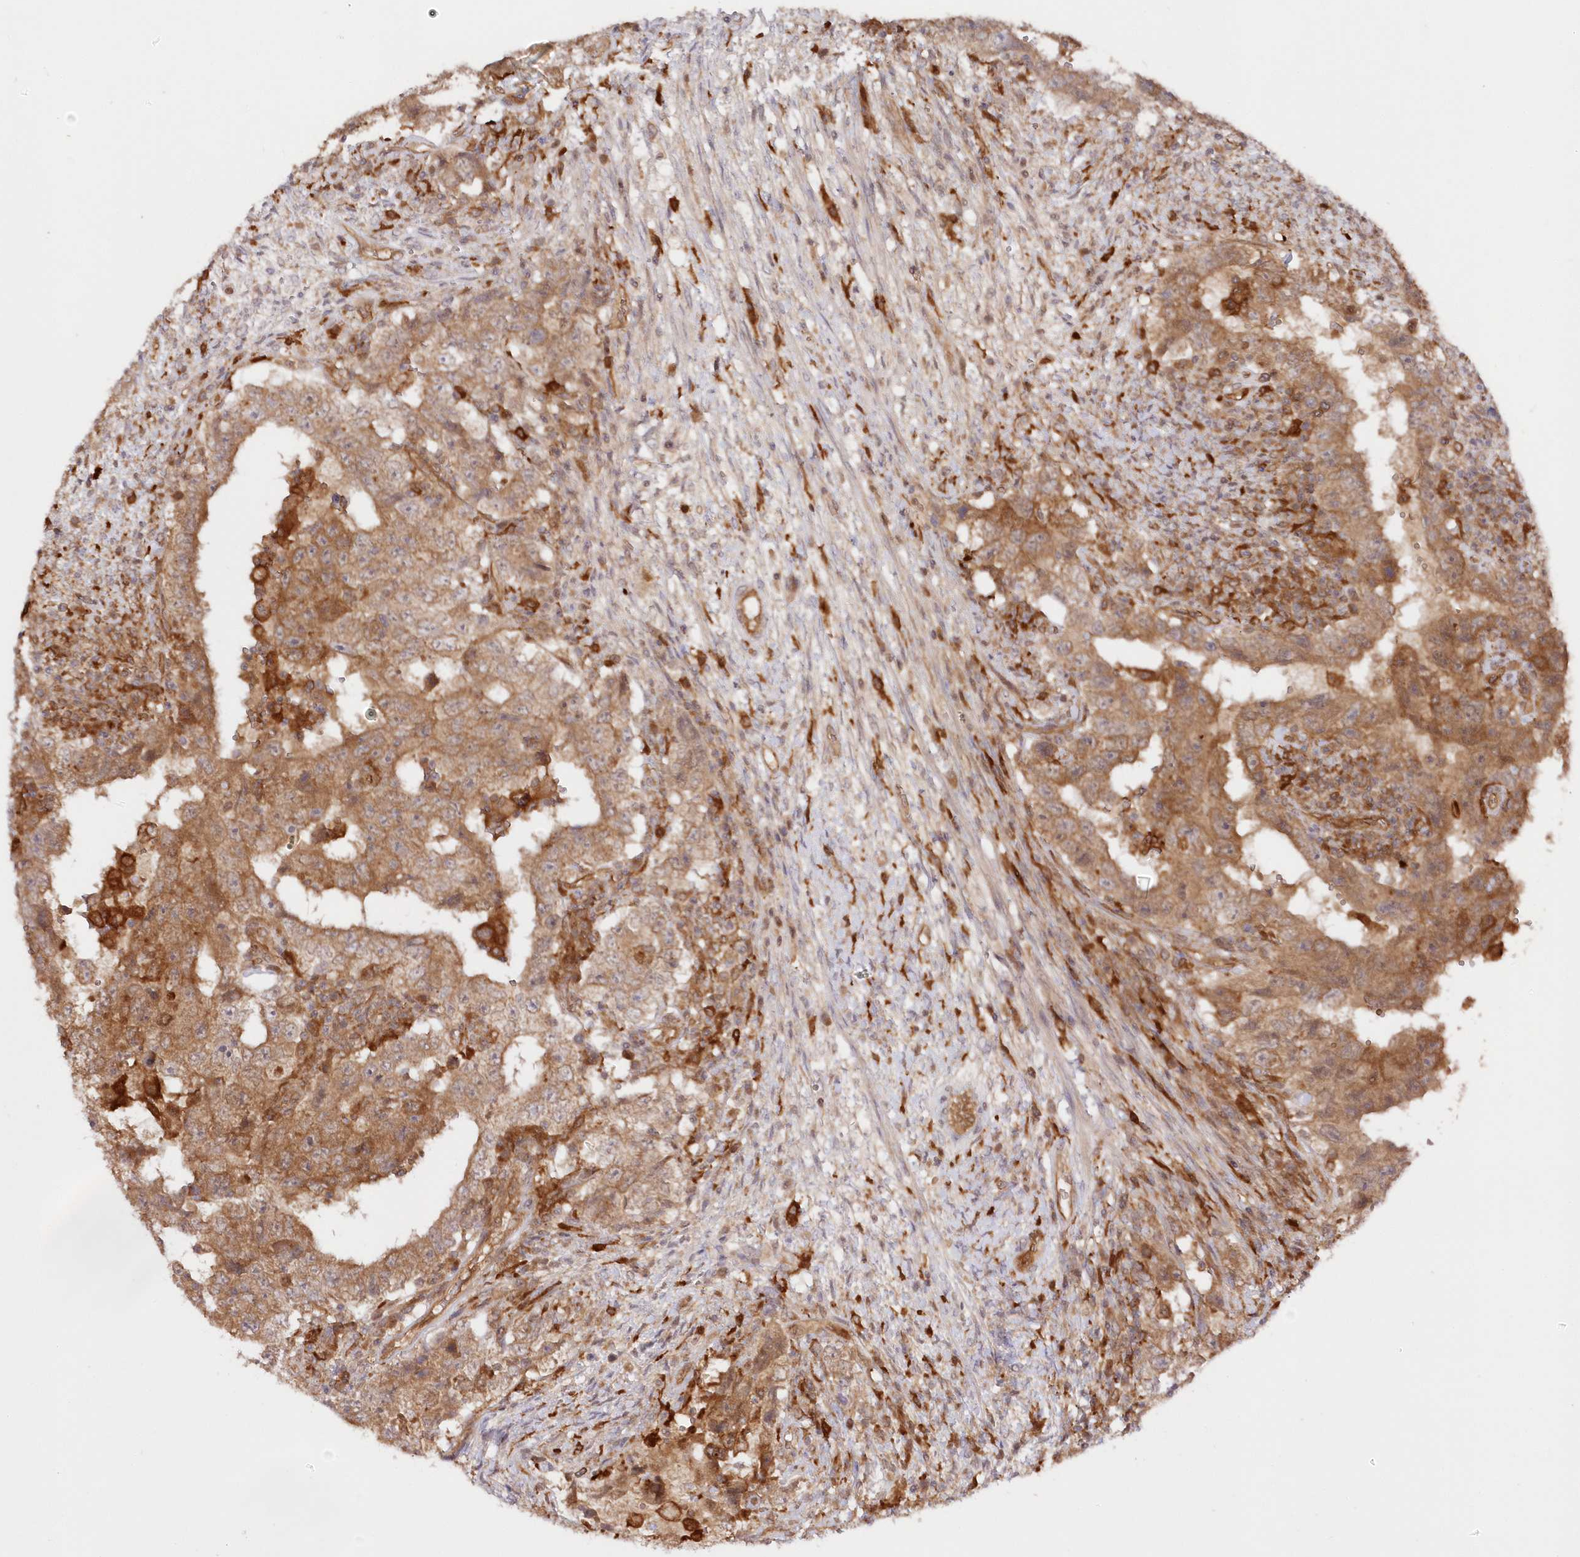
{"staining": {"intensity": "moderate", "quantity": ">75%", "location": "cytoplasmic/membranous"}, "tissue": "testis cancer", "cell_type": "Tumor cells", "image_type": "cancer", "snomed": [{"axis": "morphology", "description": "Carcinoma, Embryonal, NOS"}, {"axis": "topography", "description": "Testis"}], "caption": "Brown immunohistochemical staining in human testis embryonal carcinoma exhibits moderate cytoplasmic/membranous expression in approximately >75% of tumor cells.", "gene": "GBE1", "patient": {"sex": "male", "age": 26}}